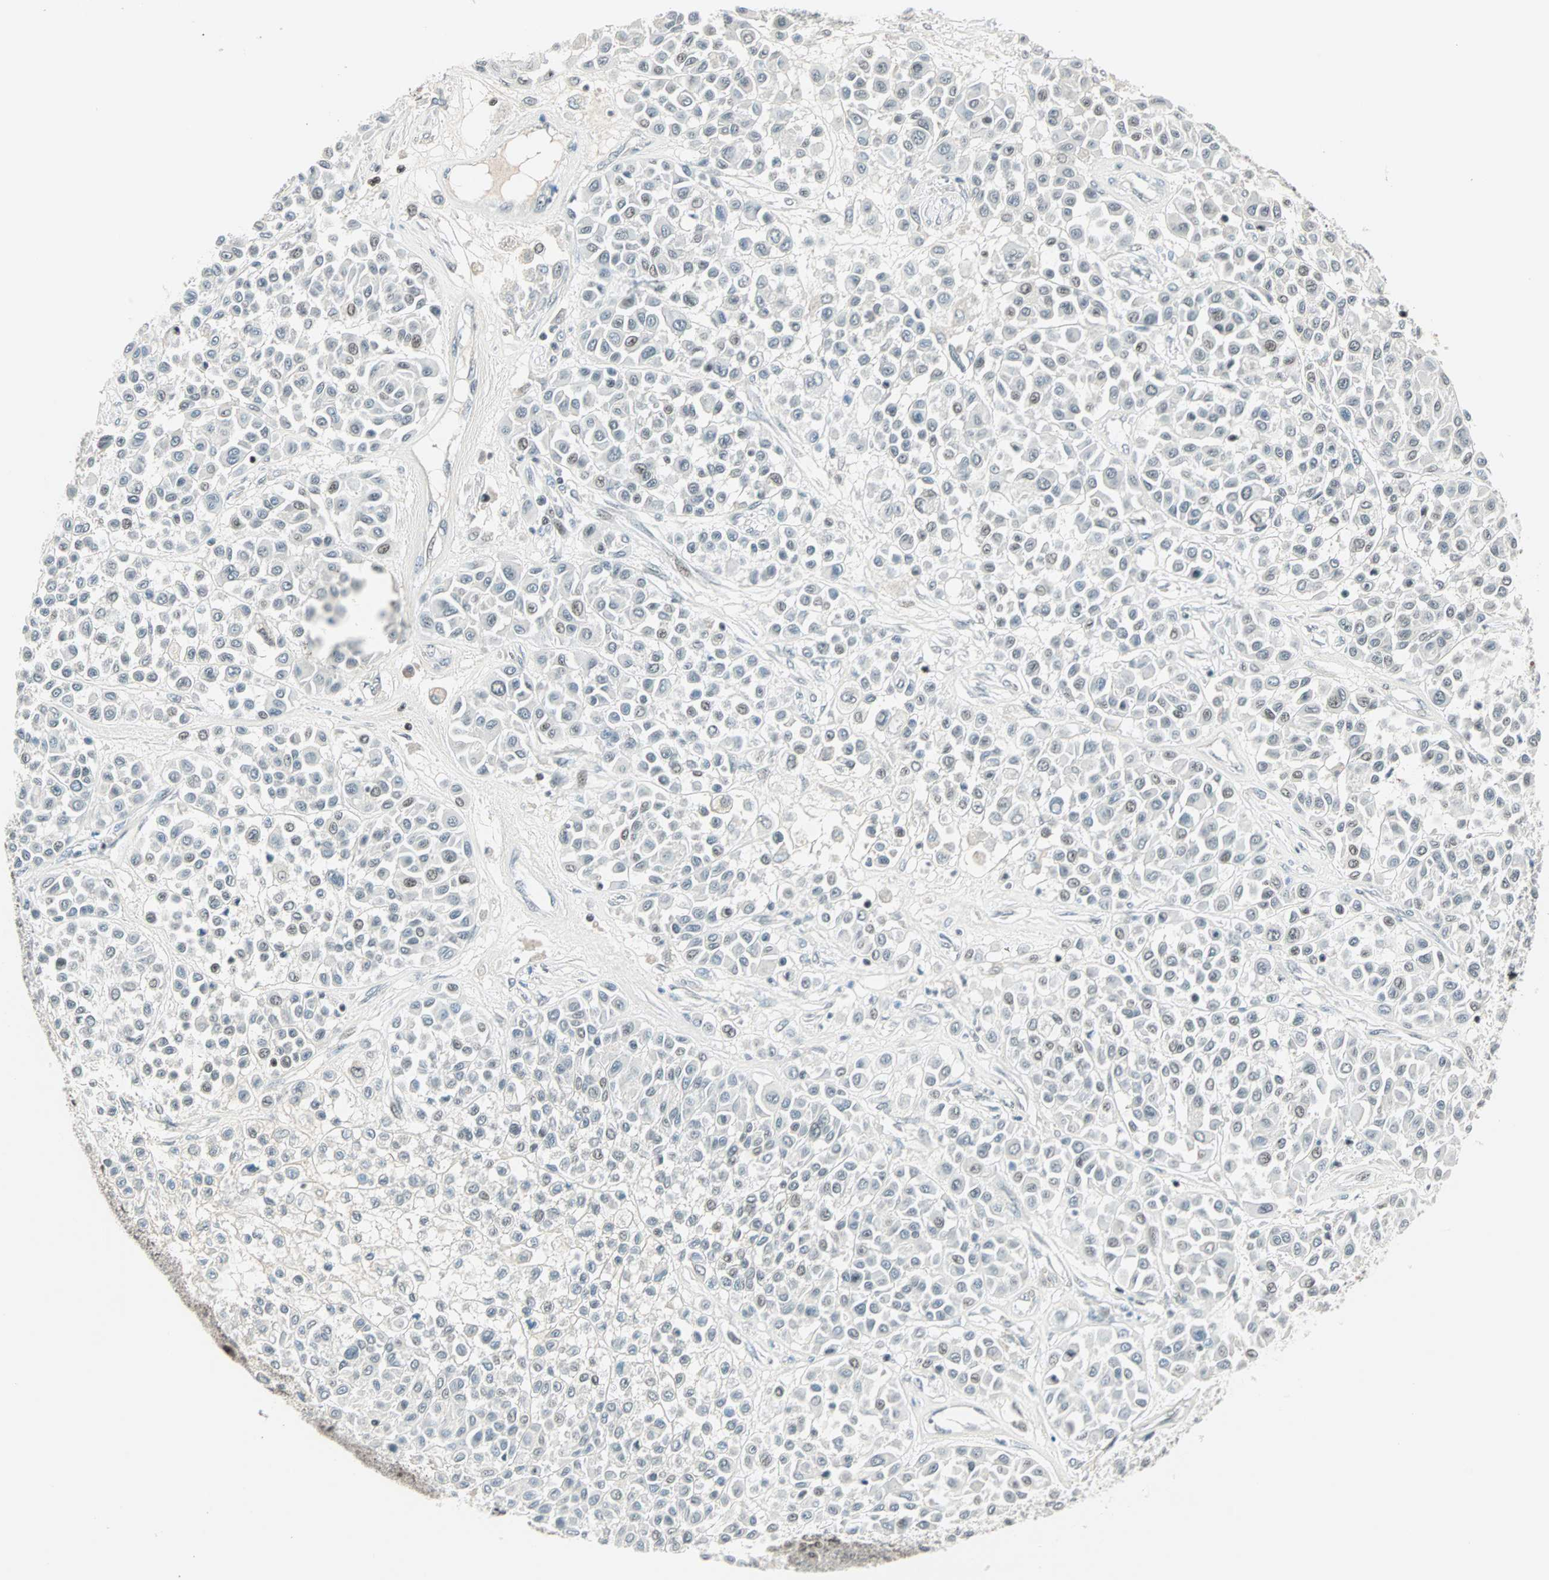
{"staining": {"intensity": "weak", "quantity": "<25%", "location": "nuclear"}, "tissue": "melanoma", "cell_type": "Tumor cells", "image_type": "cancer", "snomed": [{"axis": "morphology", "description": "Malignant melanoma, Metastatic site"}, {"axis": "topography", "description": "Soft tissue"}], "caption": "This micrograph is of malignant melanoma (metastatic site) stained with IHC to label a protein in brown with the nuclei are counter-stained blue. There is no staining in tumor cells.", "gene": "SIN3A", "patient": {"sex": "male", "age": 41}}